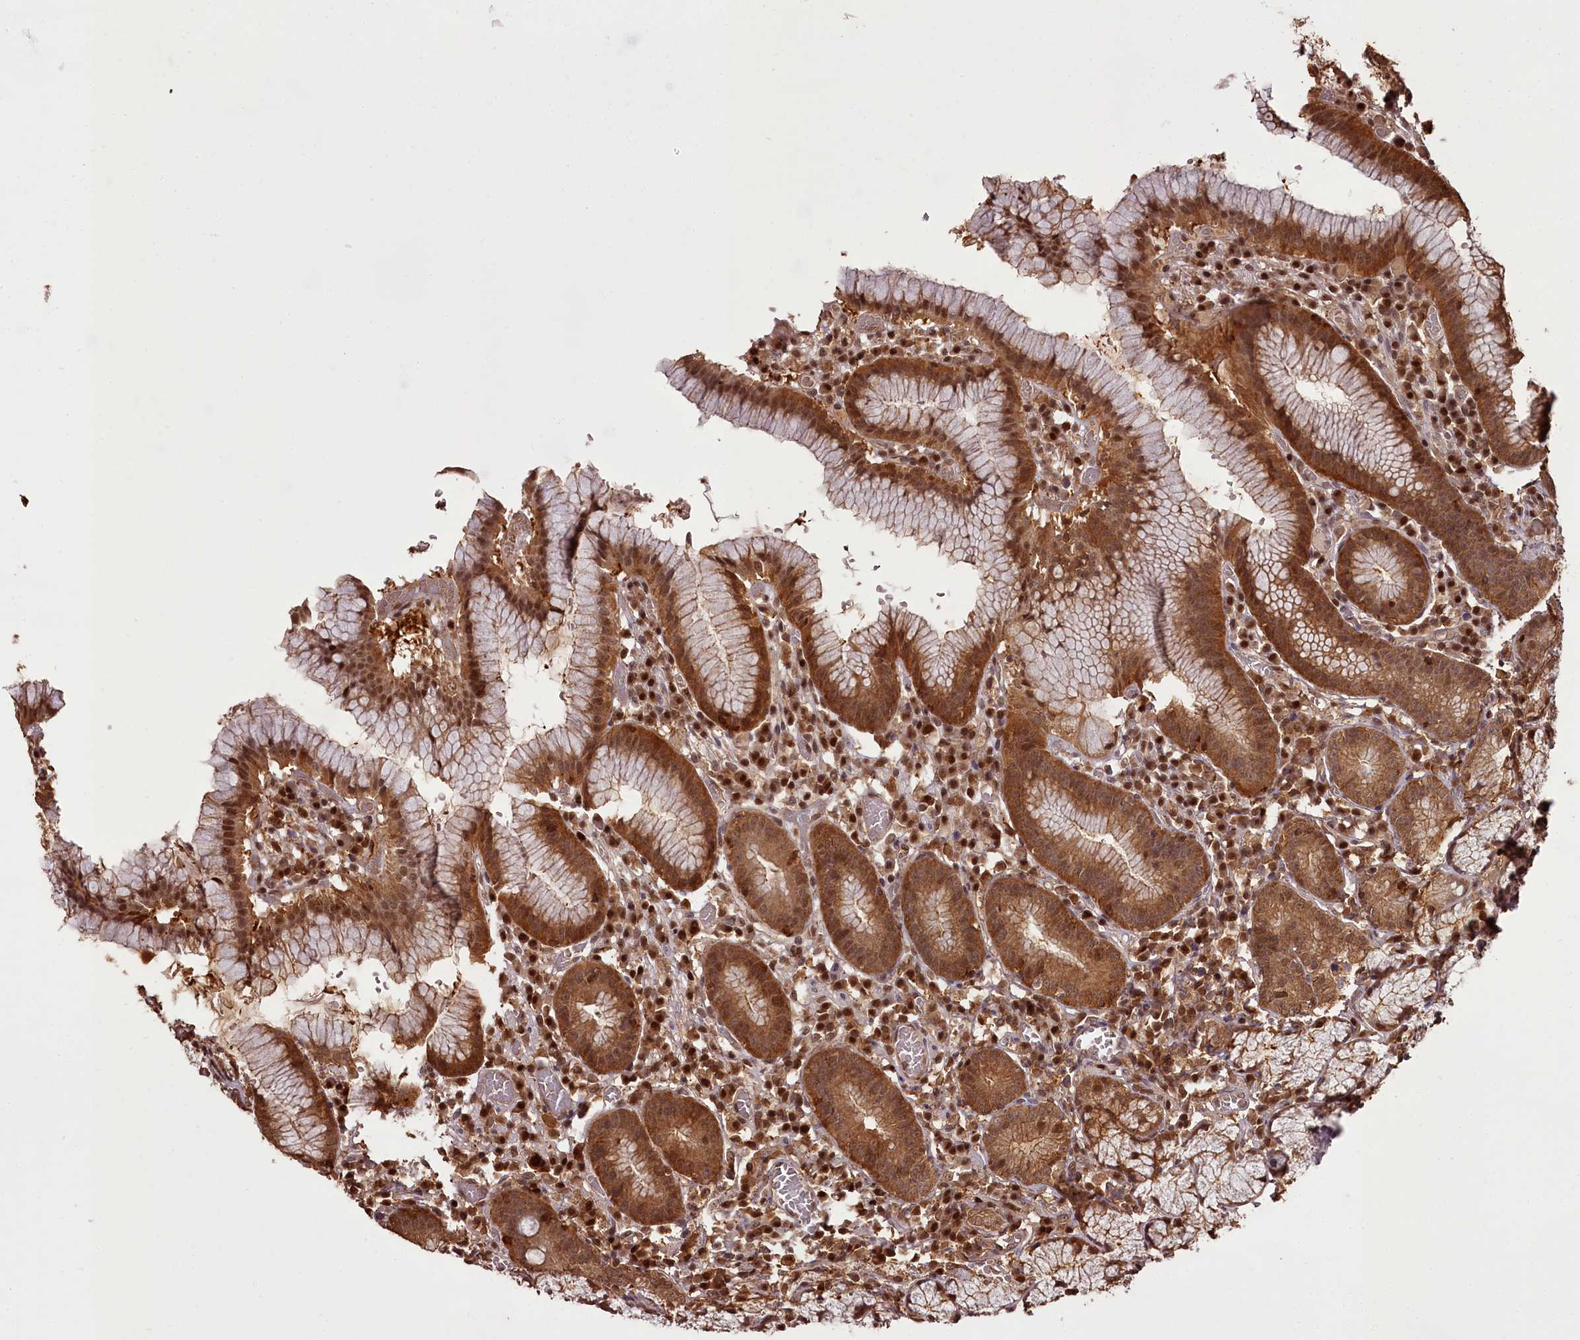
{"staining": {"intensity": "moderate", "quantity": ">75%", "location": "cytoplasmic/membranous,nuclear"}, "tissue": "stomach", "cell_type": "Glandular cells", "image_type": "normal", "snomed": [{"axis": "morphology", "description": "Normal tissue, NOS"}, {"axis": "topography", "description": "Stomach"}], "caption": "Protein expression analysis of benign stomach demonstrates moderate cytoplasmic/membranous,nuclear staining in approximately >75% of glandular cells.", "gene": "NPRL2", "patient": {"sex": "male", "age": 55}}